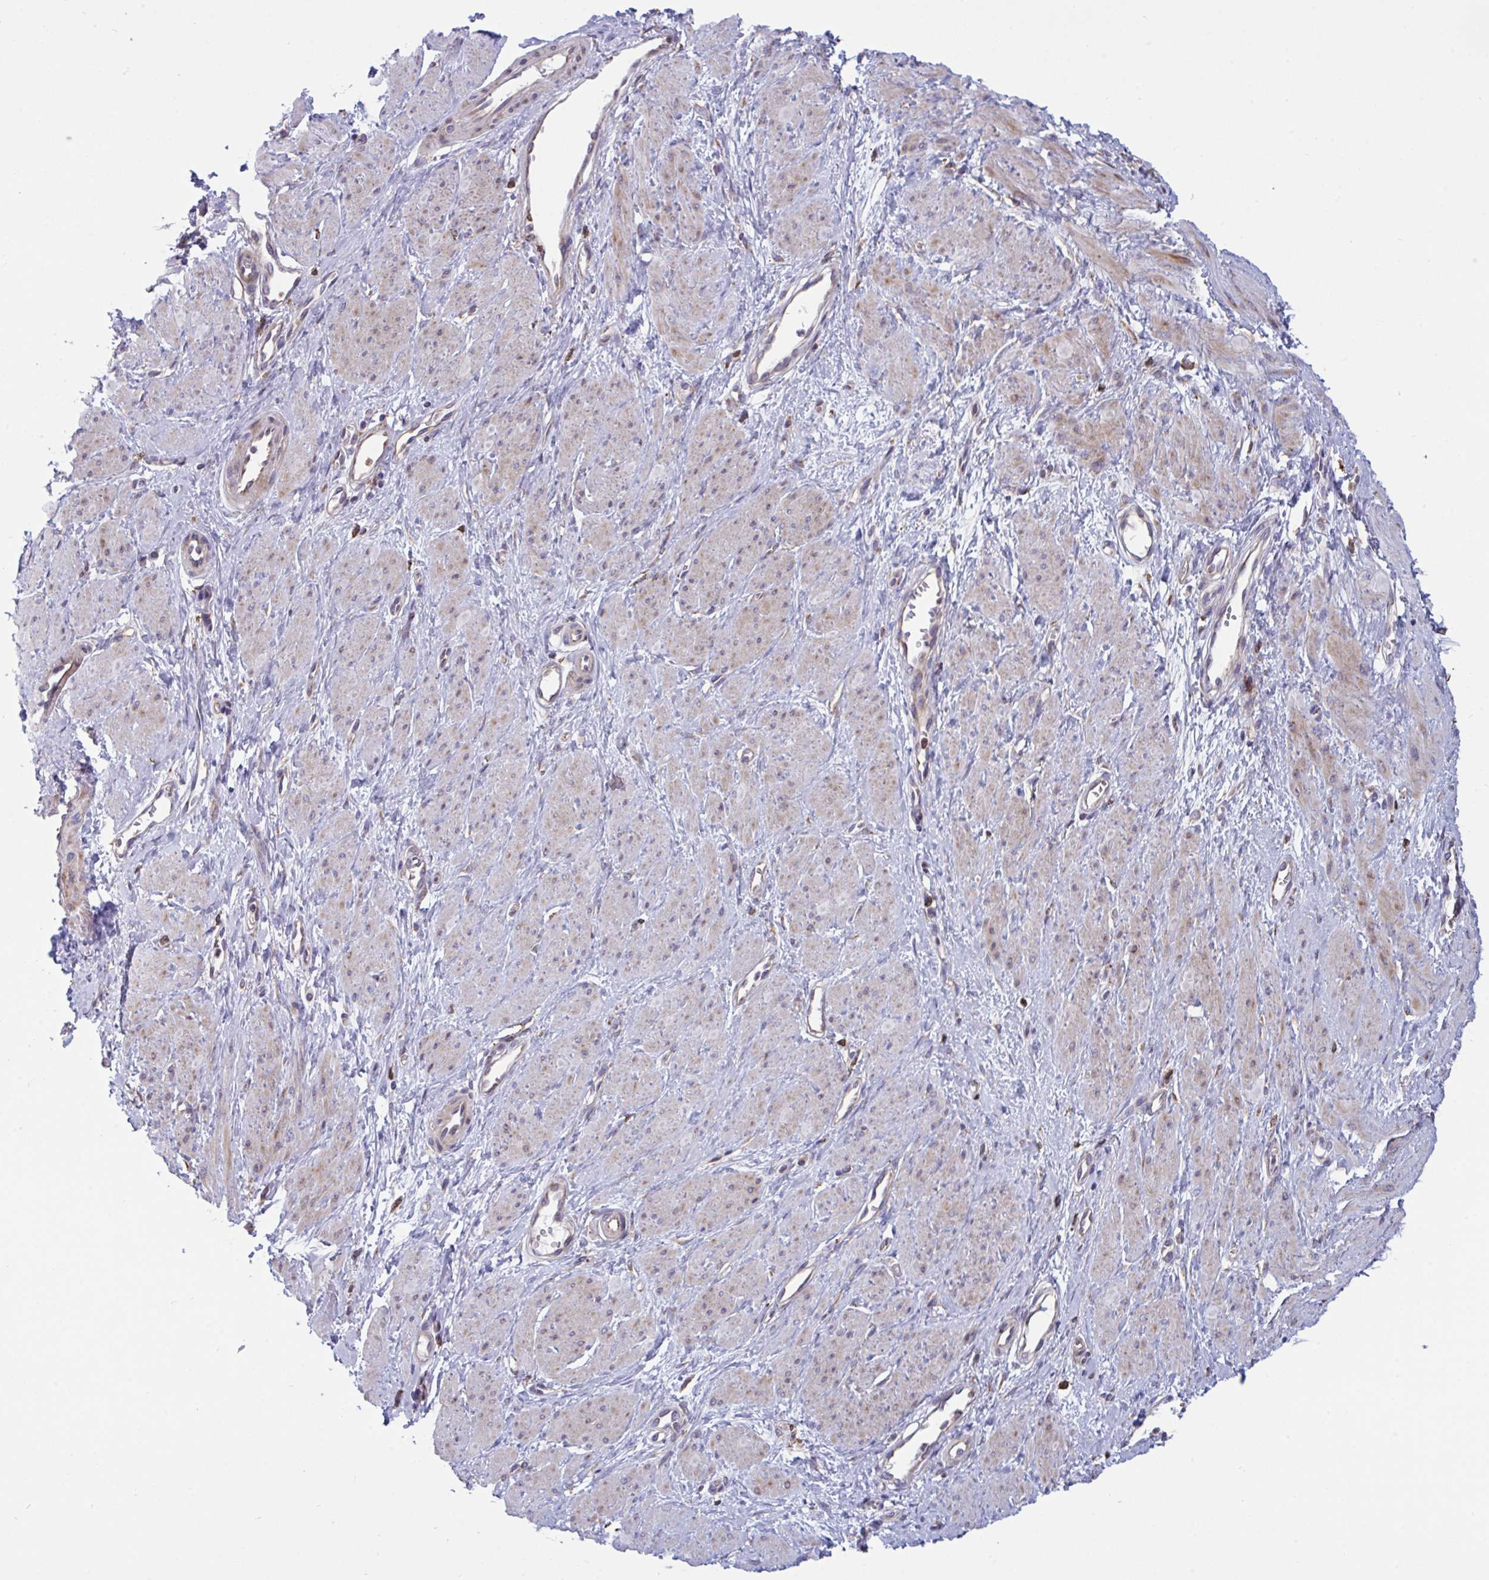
{"staining": {"intensity": "weak", "quantity": "25%-75%", "location": "cytoplasmic/membranous"}, "tissue": "smooth muscle", "cell_type": "Smooth muscle cells", "image_type": "normal", "snomed": [{"axis": "morphology", "description": "Normal tissue, NOS"}, {"axis": "topography", "description": "Smooth muscle"}, {"axis": "topography", "description": "Uterus"}], "caption": "Immunohistochemistry image of unremarkable smooth muscle: smooth muscle stained using immunohistochemistry reveals low levels of weak protein expression localized specifically in the cytoplasmic/membranous of smooth muscle cells, appearing as a cytoplasmic/membranous brown color.", "gene": "MYMK", "patient": {"sex": "female", "age": 39}}